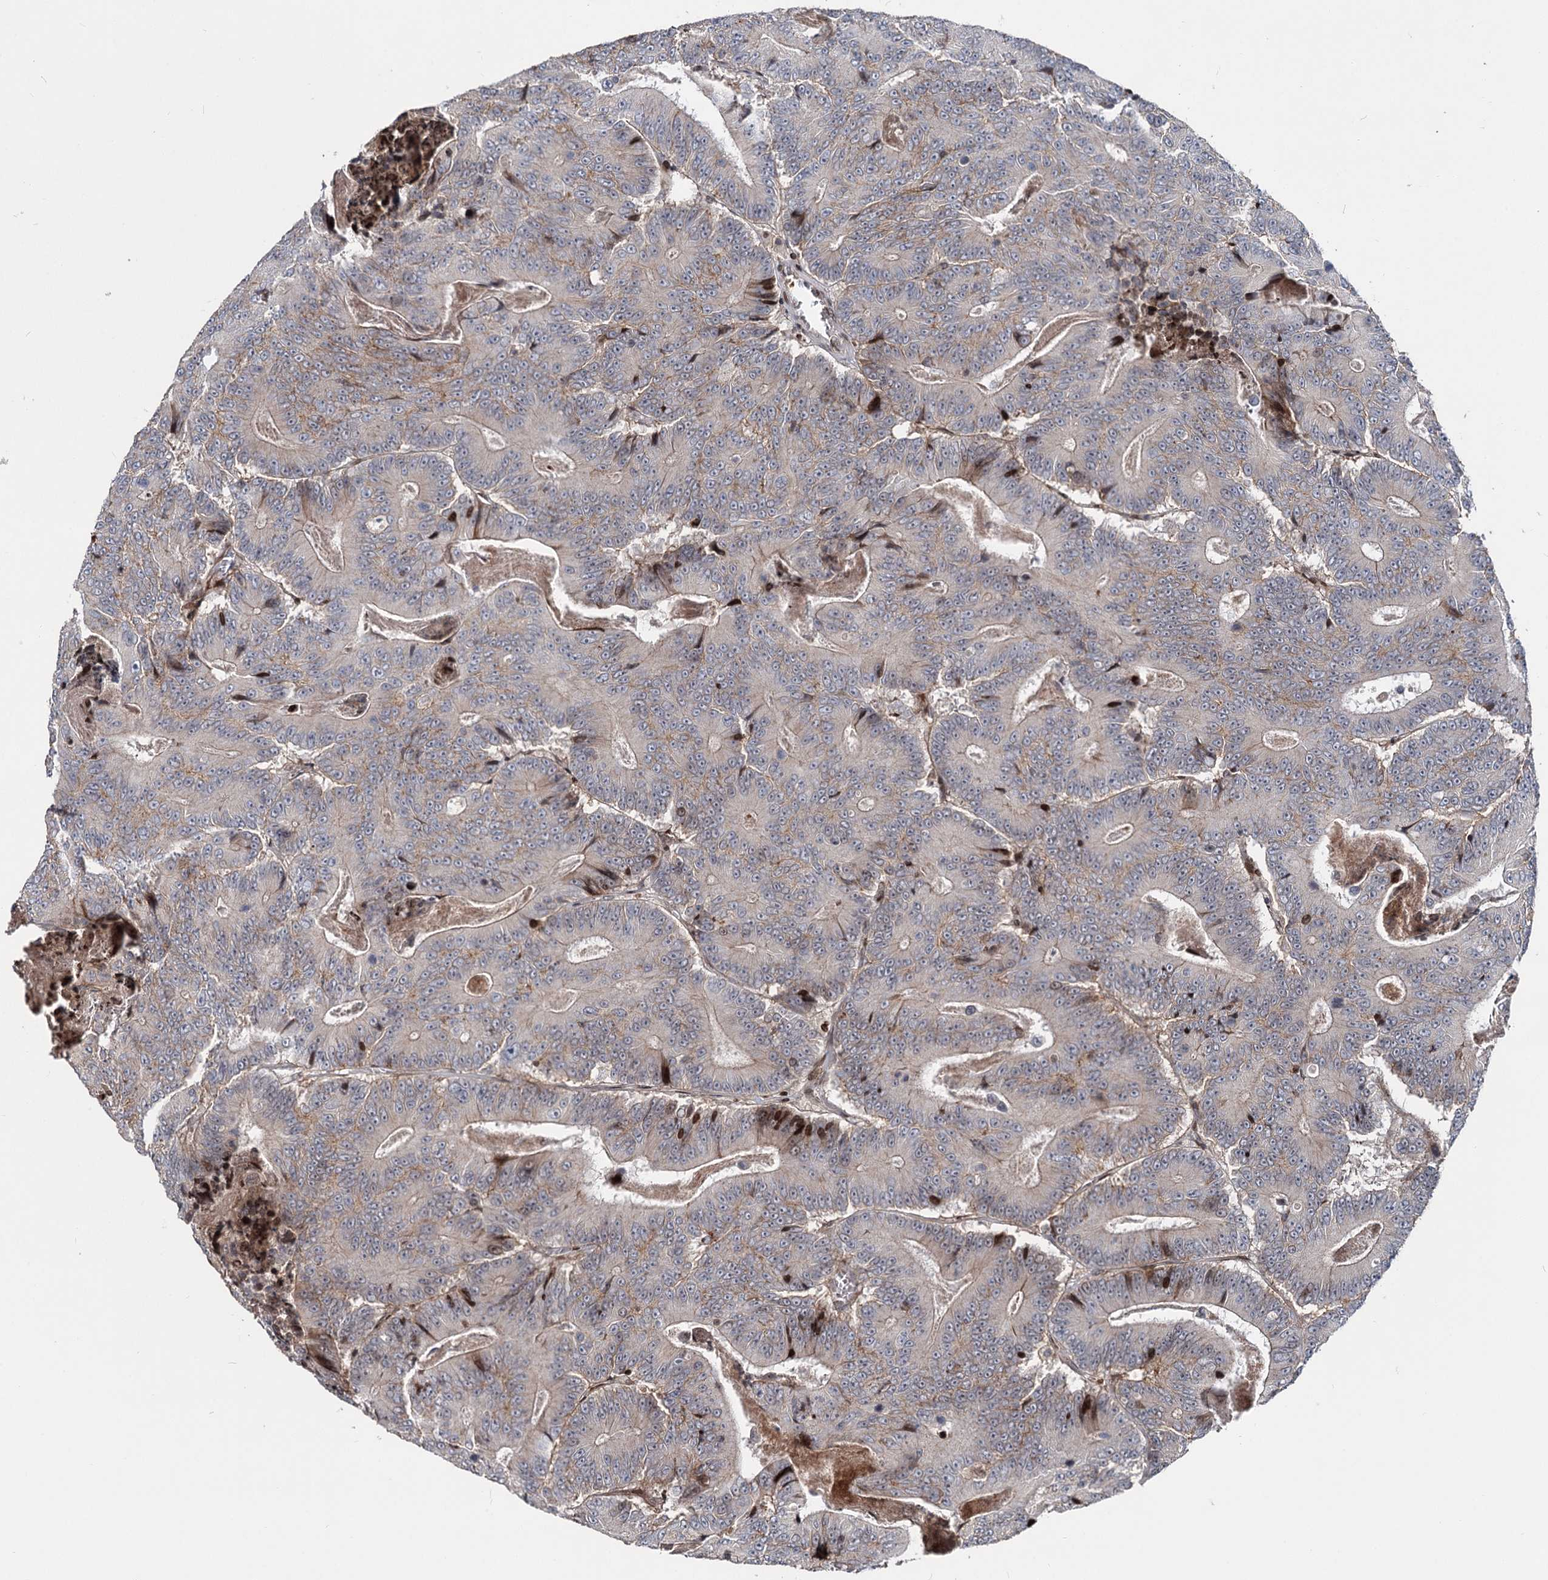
{"staining": {"intensity": "weak", "quantity": "25%-75%", "location": "cytoplasmic/membranous"}, "tissue": "colorectal cancer", "cell_type": "Tumor cells", "image_type": "cancer", "snomed": [{"axis": "morphology", "description": "Adenocarcinoma, NOS"}, {"axis": "topography", "description": "Colon"}], "caption": "Protein expression analysis of human adenocarcinoma (colorectal) reveals weak cytoplasmic/membranous expression in about 25%-75% of tumor cells.", "gene": "ITFG2", "patient": {"sex": "male", "age": 83}}